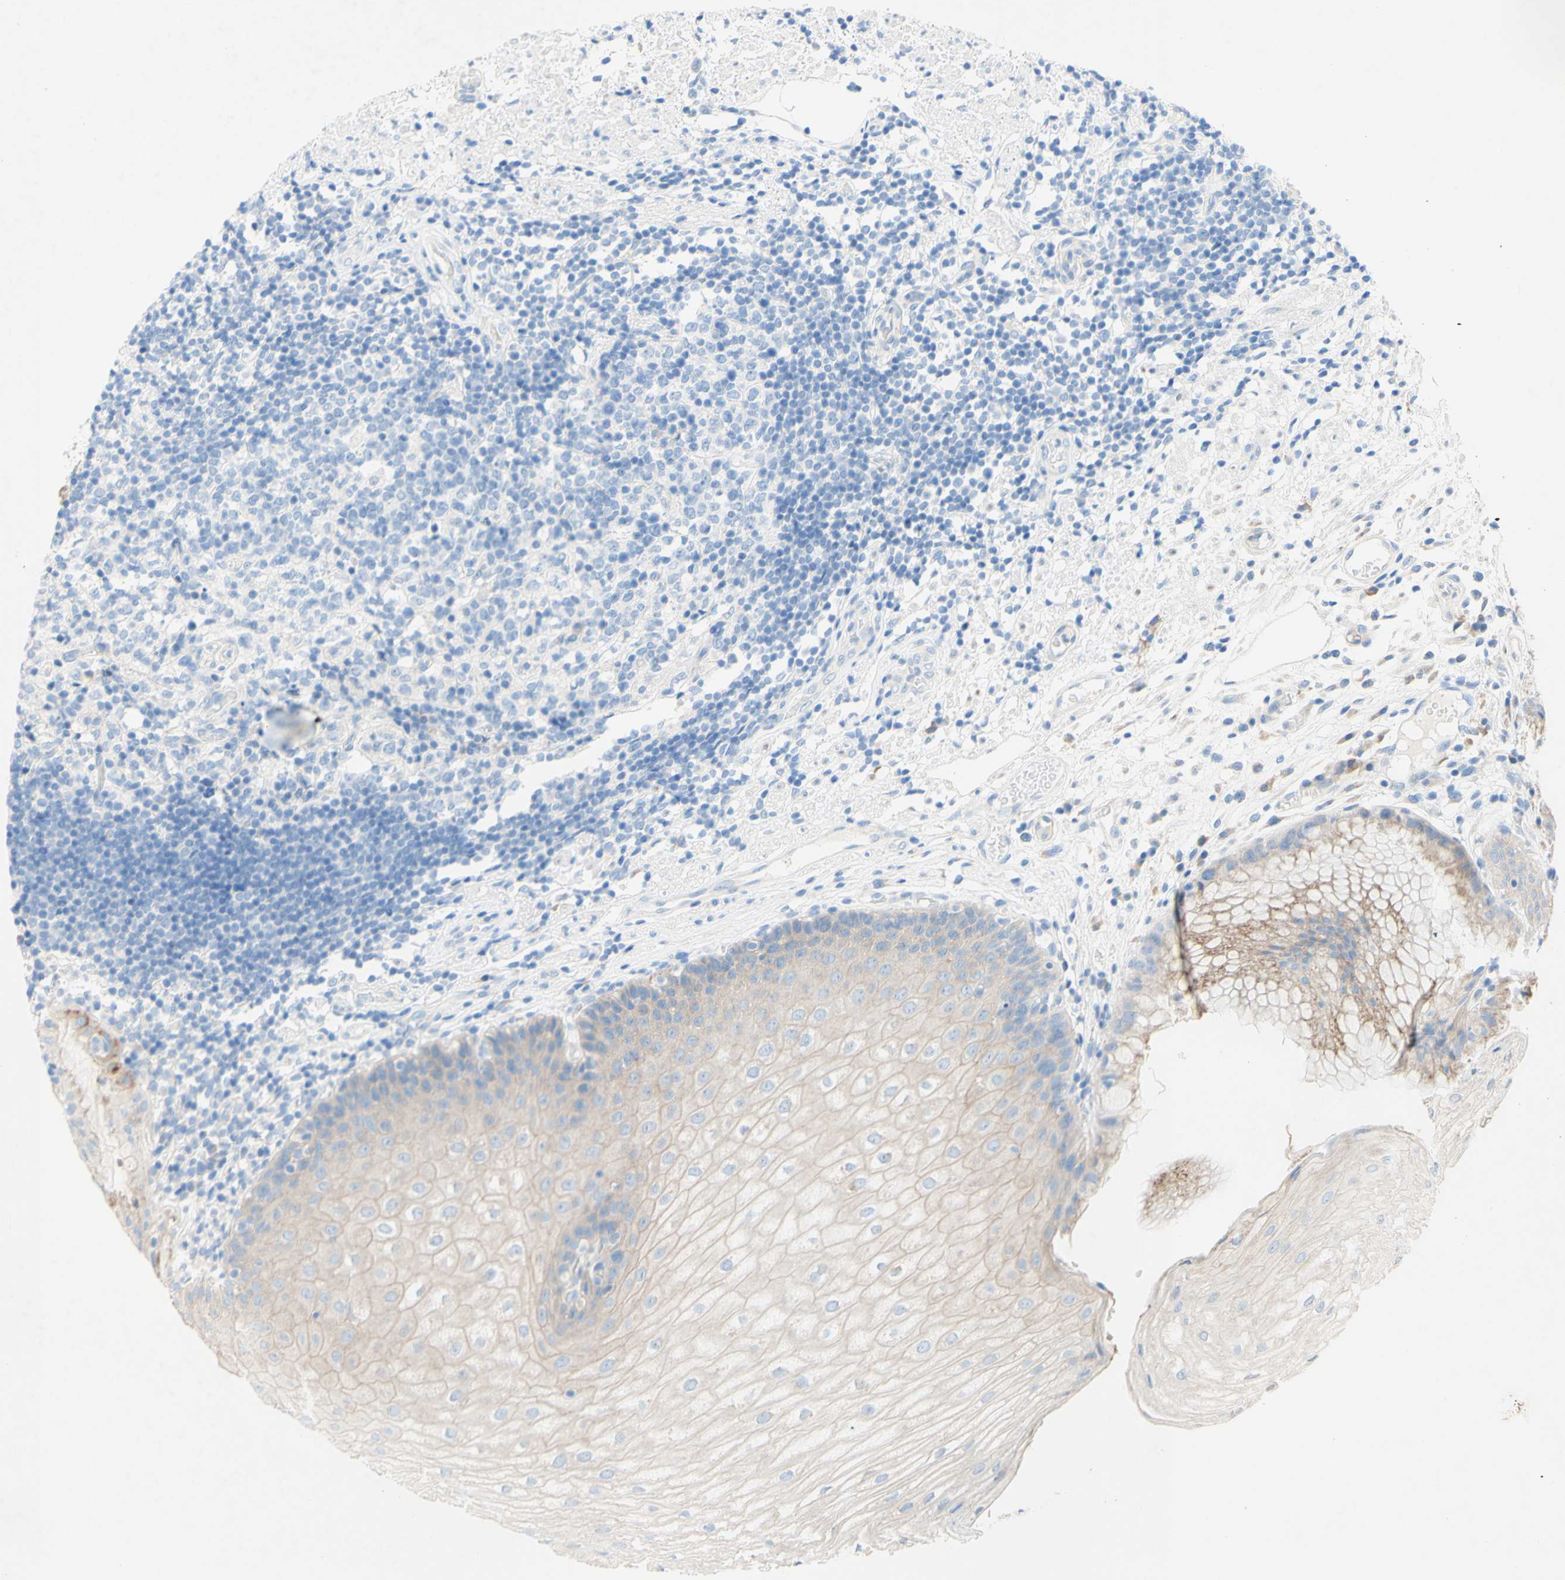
{"staining": {"intensity": "weak", "quantity": "25%-75%", "location": "cytoplasmic/membranous"}, "tissue": "stomach", "cell_type": "Glandular cells", "image_type": "normal", "snomed": [{"axis": "morphology", "description": "Normal tissue, NOS"}, {"axis": "topography", "description": "Stomach, upper"}], "caption": "Protein staining reveals weak cytoplasmic/membranous positivity in about 25%-75% of glandular cells in normal stomach.", "gene": "TMIGD2", "patient": {"sex": "male", "age": 72}}